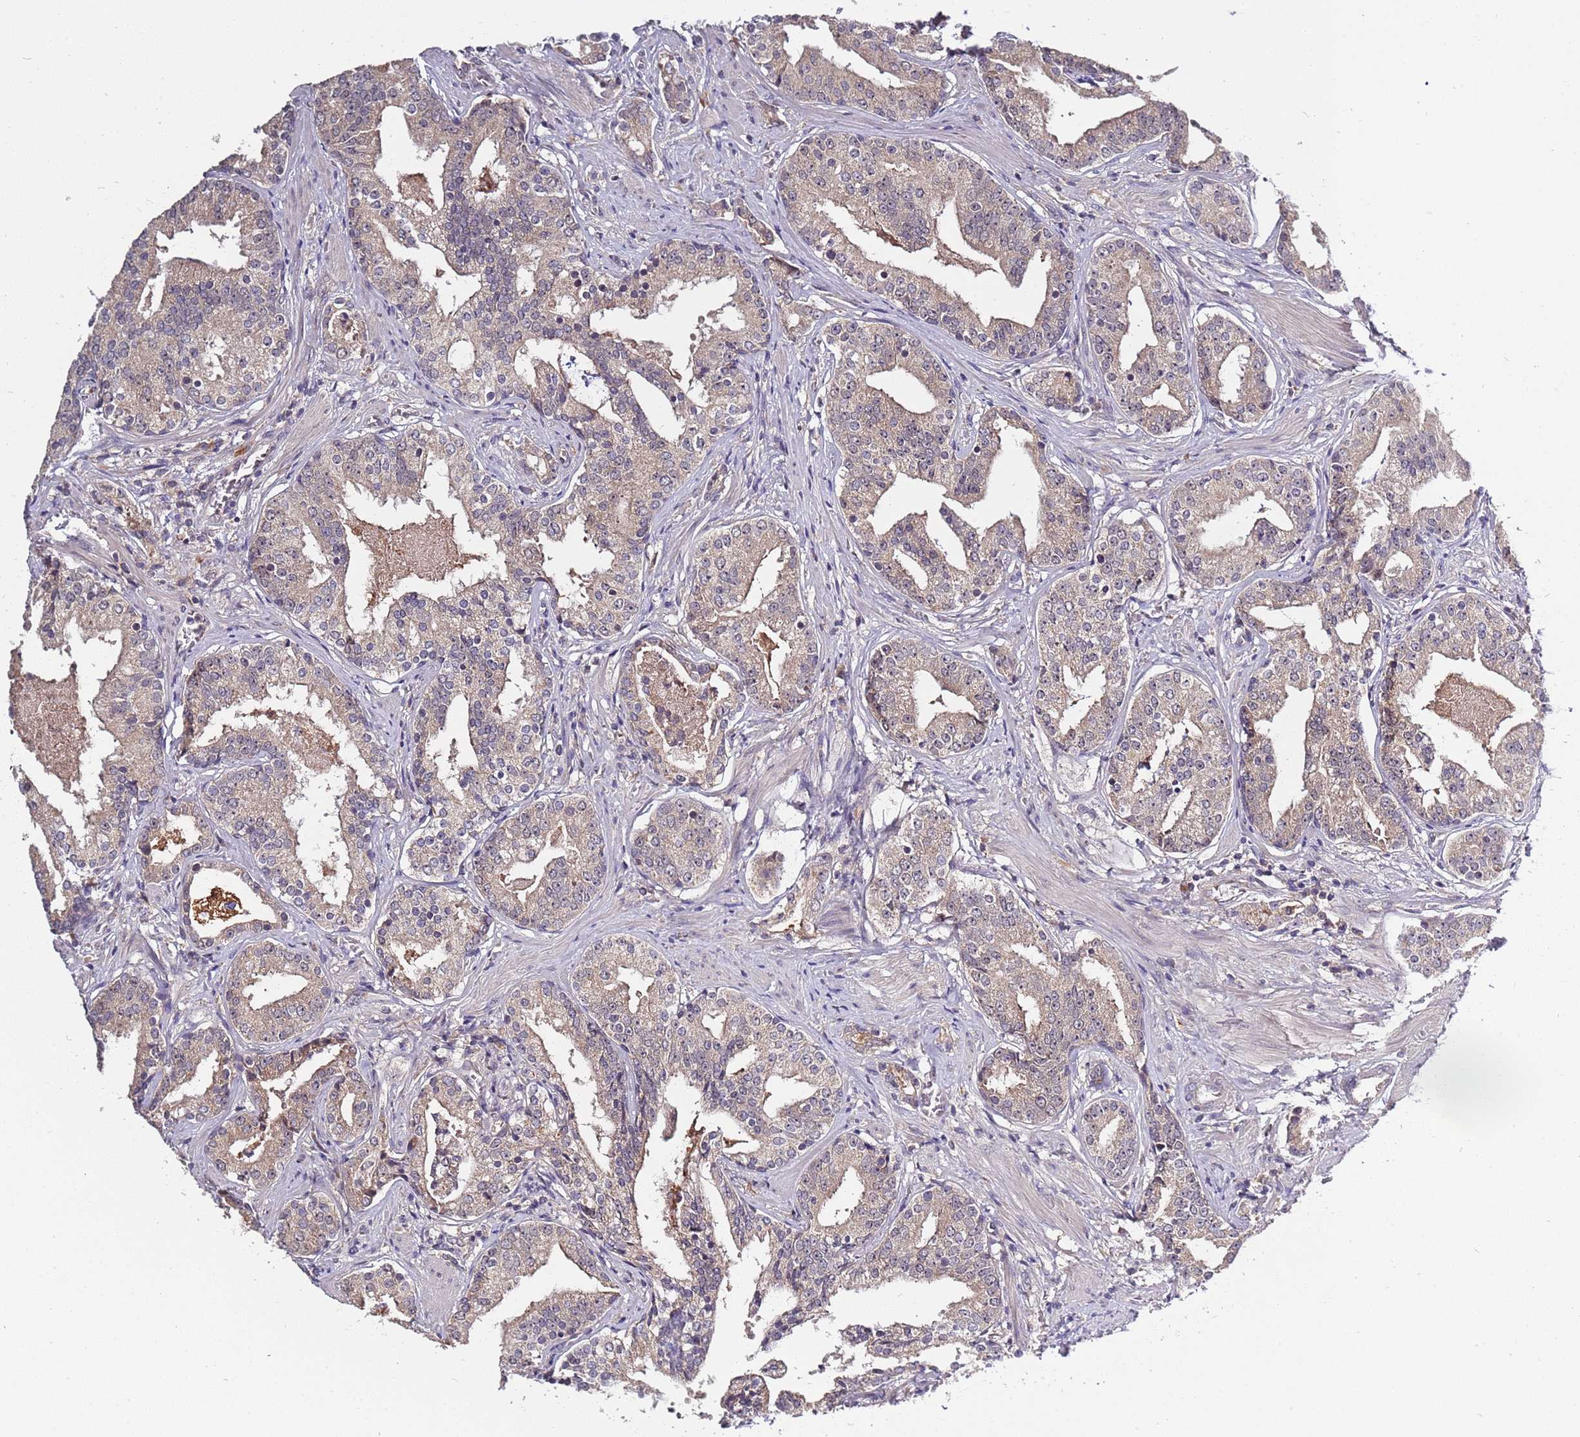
{"staining": {"intensity": "weak", "quantity": ">75%", "location": "cytoplasmic/membranous"}, "tissue": "prostate cancer", "cell_type": "Tumor cells", "image_type": "cancer", "snomed": [{"axis": "morphology", "description": "Adenocarcinoma, High grade"}, {"axis": "topography", "description": "Prostate"}], "caption": "Immunohistochemistry of prostate cancer (adenocarcinoma (high-grade)) shows low levels of weak cytoplasmic/membranous staining in about >75% of tumor cells. Immunohistochemistry stains the protein of interest in brown and the nuclei are stained blue.", "gene": "USP32", "patient": {"sex": "male", "age": 58}}